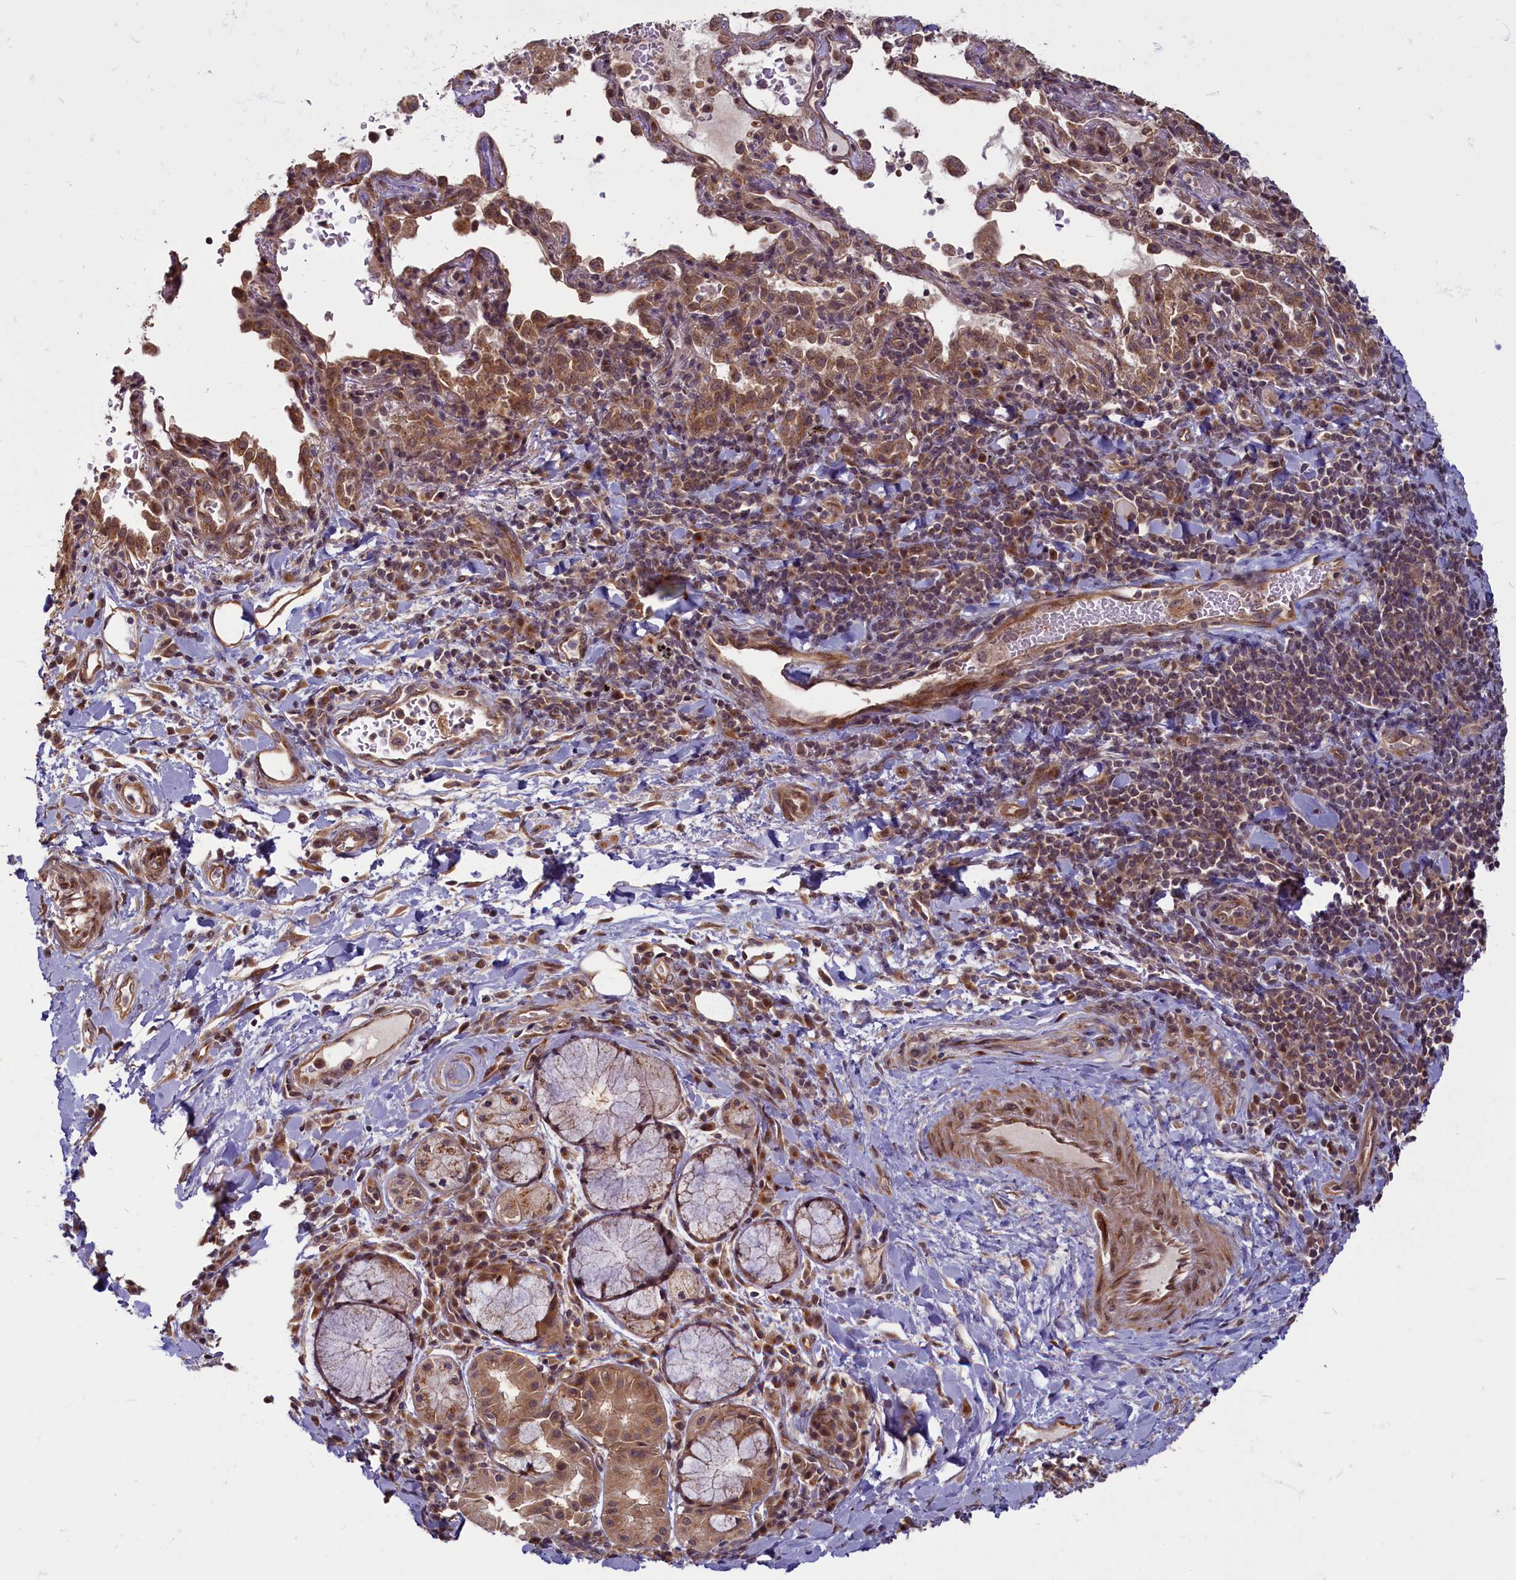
{"staining": {"intensity": "negative", "quantity": "none", "location": "none"}, "tissue": "adipose tissue", "cell_type": "Adipocytes", "image_type": "normal", "snomed": [{"axis": "morphology", "description": "Normal tissue, NOS"}, {"axis": "morphology", "description": "Squamous cell carcinoma, NOS"}, {"axis": "topography", "description": "Bronchus"}, {"axis": "topography", "description": "Lung"}], "caption": "An immunohistochemistry photomicrograph of benign adipose tissue is shown. There is no staining in adipocytes of adipose tissue. (Stains: DAB (3,3'-diaminobenzidine) immunohistochemistry with hematoxylin counter stain, Microscopy: brightfield microscopy at high magnification).", "gene": "ENSG00000274944", "patient": {"sex": "male", "age": 64}}